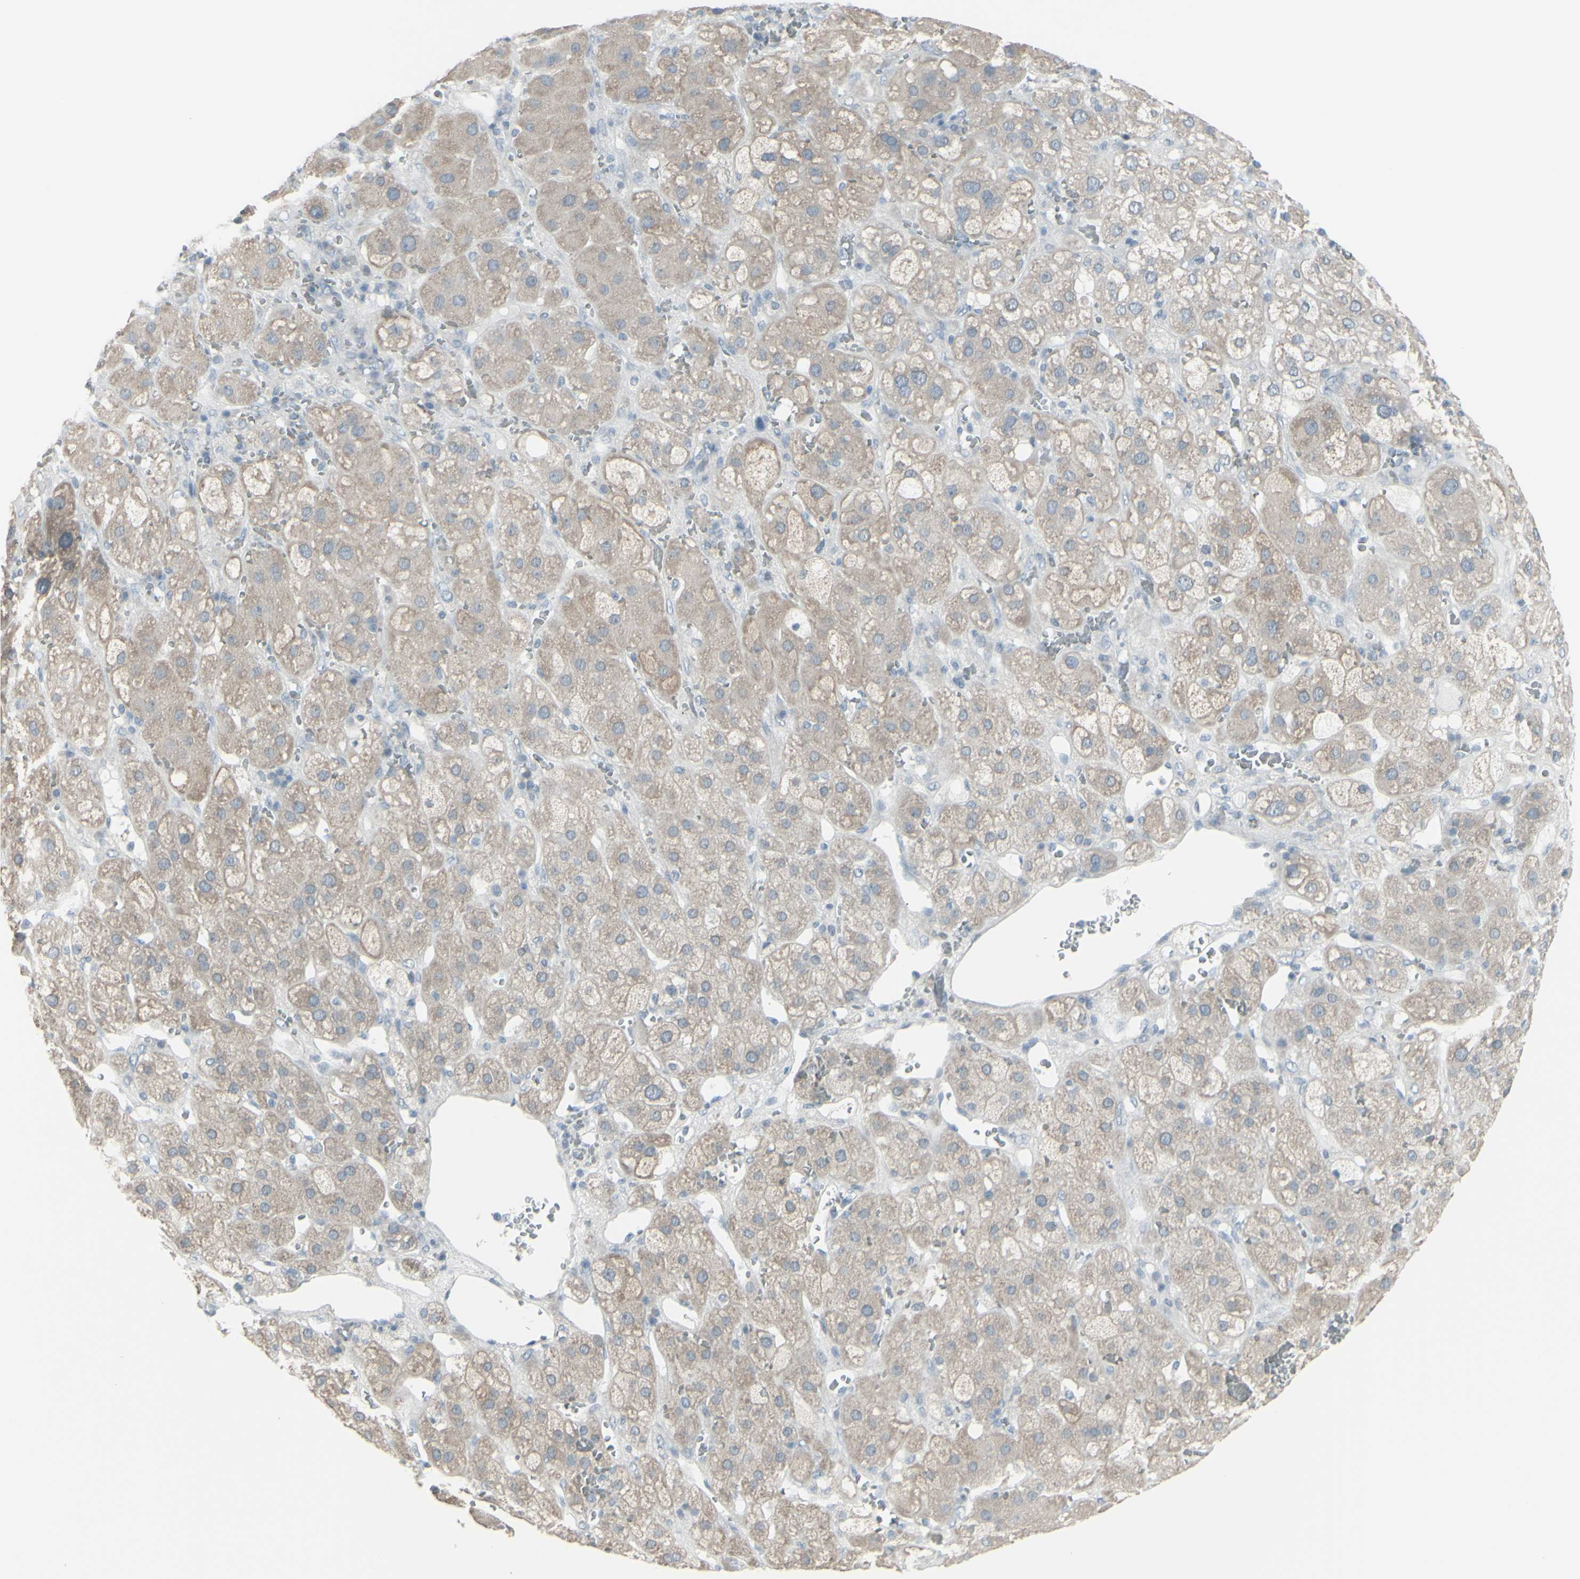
{"staining": {"intensity": "weak", "quantity": ">75%", "location": "cytoplasmic/membranous"}, "tissue": "adrenal gland", "cell_type": "Glandular cells", "image_type": "normal", "snomed": [{"axis": "morphology", "description": "Normal tissue, NOS"}, {"axis": "topography", "description": "Adrenal gland"}], "caption": "Glandular cells exhibit low levels of weak cytoplasmic/membranous staining in about >75% of cells in normal human adrenal gland.", "gene": "RAB3A", "patient": {"sex": "female", "age": 47}}